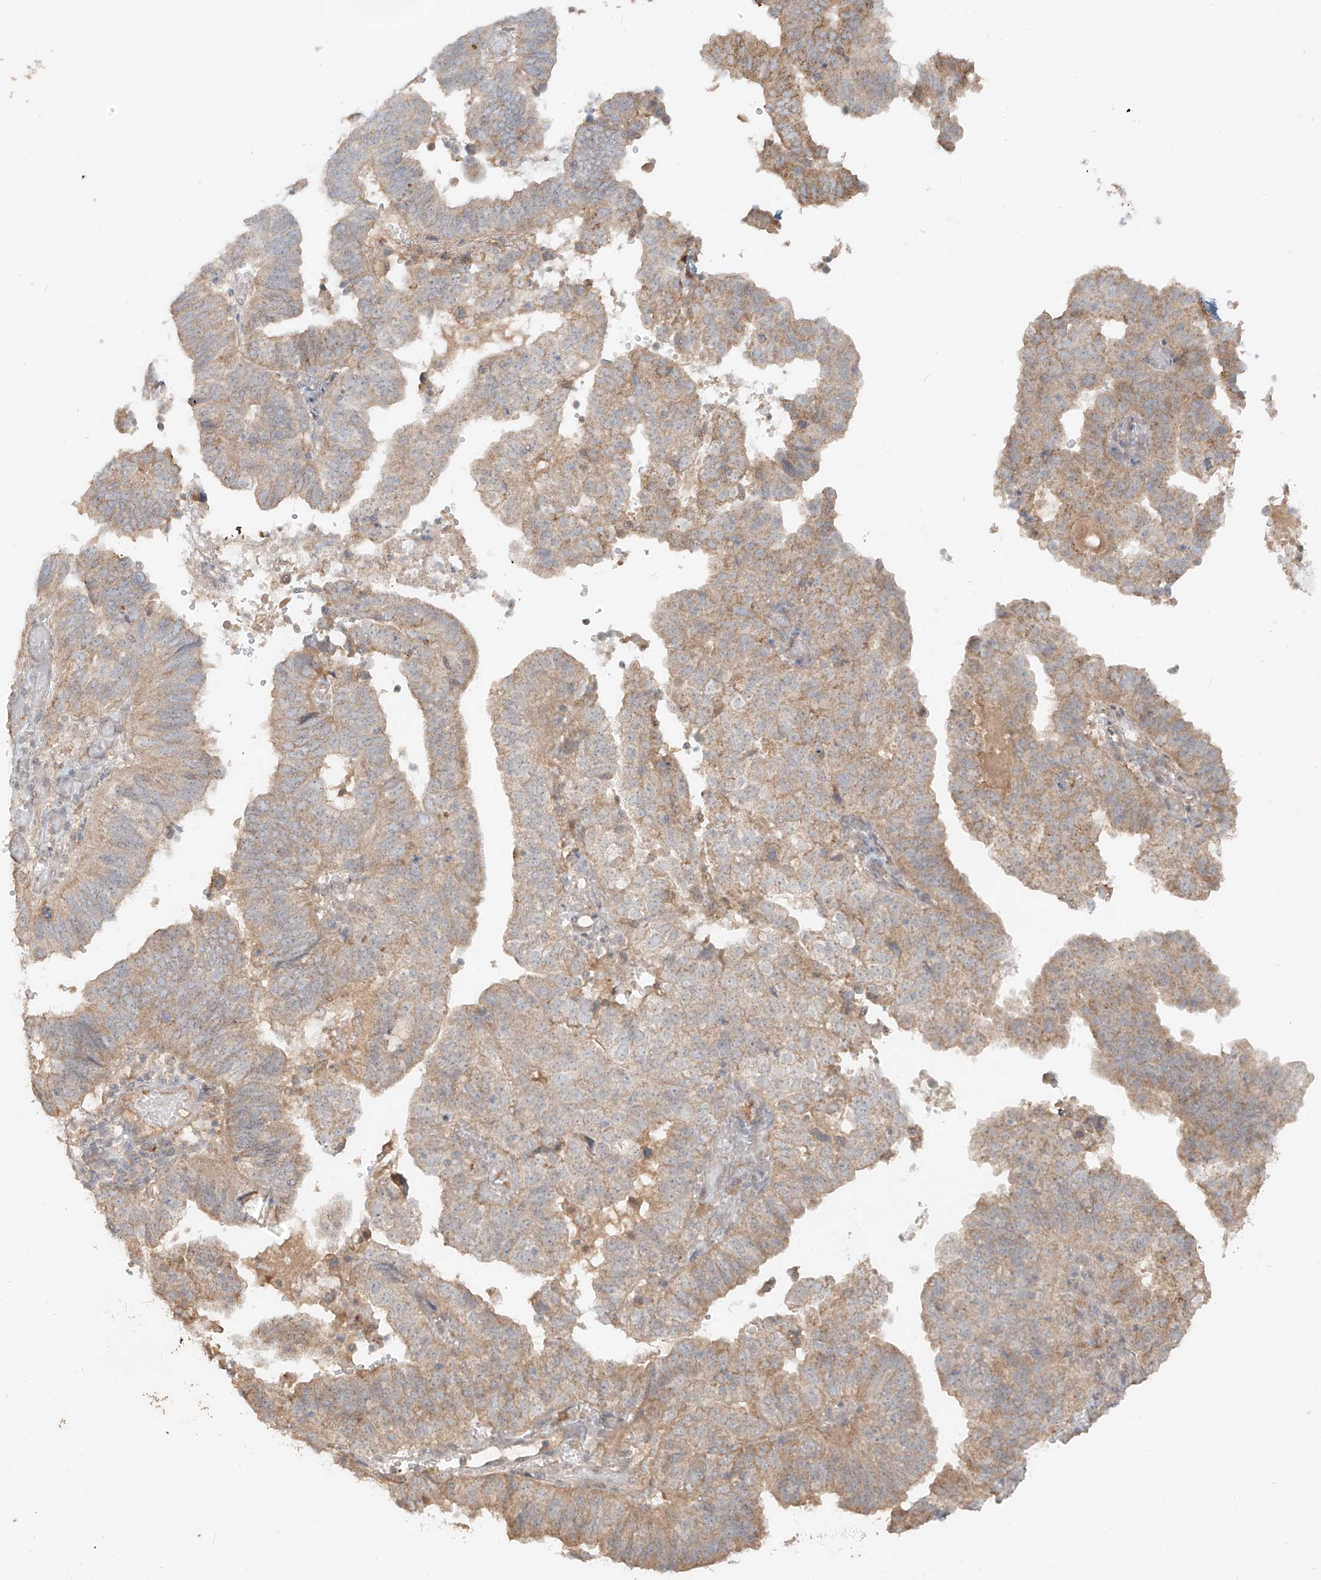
{"staining": {"intensity": "weak", "quantity": ">75%", "location": "cytoplasmic/membranous"}, "tissue": "endometrial cancer", "cell_type": "Tumor cells", "image_type": "cancer", "snomed": [{"axis": "morphology", "description": "Adenocarcinoma, NOS"}, {"axis": "topography", "description": "Uterus"}], "caption": "A micrograph showing weak cytoplasmic/membranous positivity in about >75% of tumor cells in endometrial cancer (adenocarcinoma), as visualized by brown immunohistochemical staining.", "gene": "ABCD1", "patient": {"sex": "female", "age": 77}}